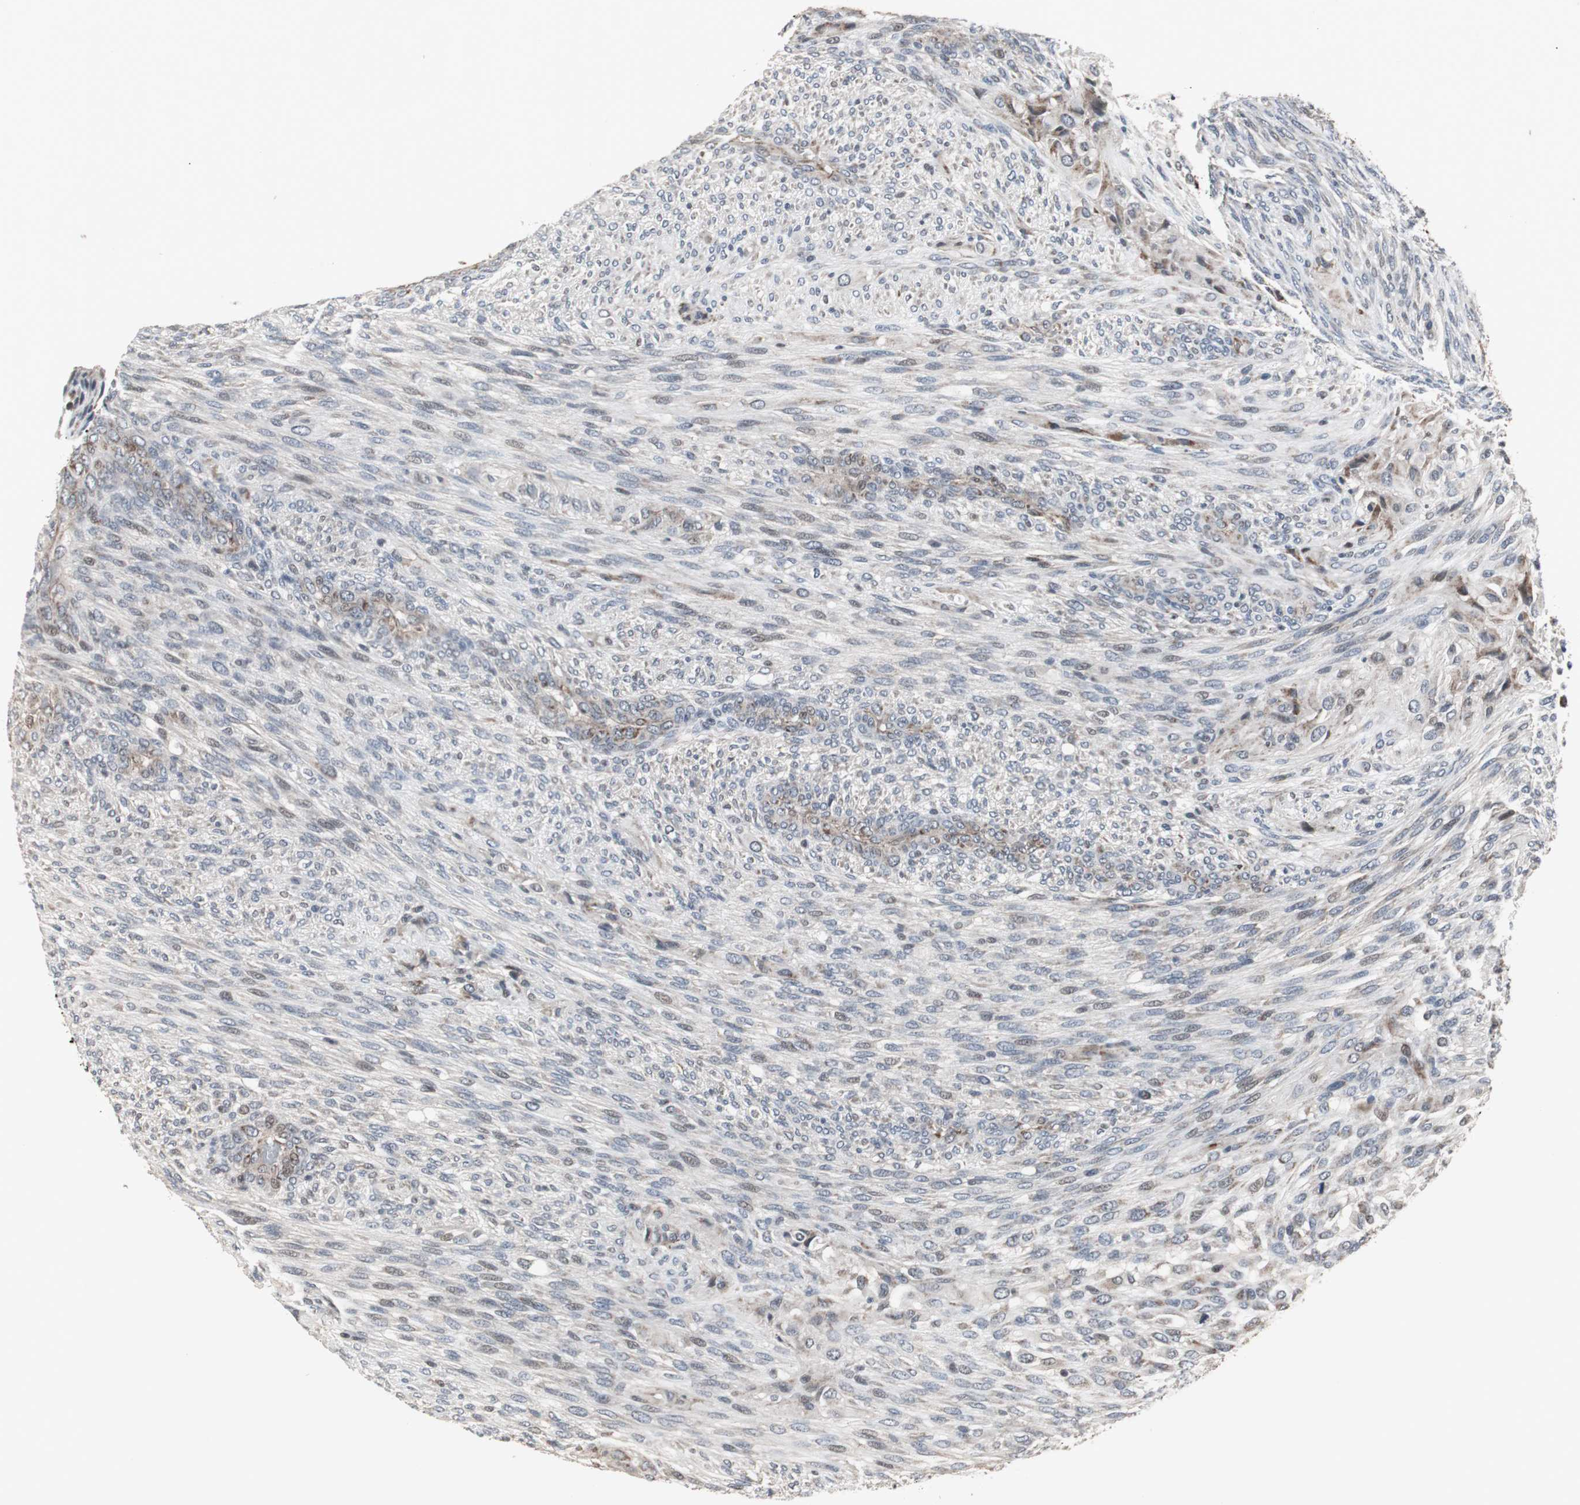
{"staining": {"intensity": "moderate", "quantity": "<25%", "location": "cytoplasmic/membranous"}, "tissue": "glioma", "cell_type": "Tumor cells", "image_type": "cancer", "snomed": [{"axis": "morphology", "description": "Glioma, malignant, High grade"}, {"axis": "topography", "description": "Cerebral cortex"}], "caption": "Glioma stained with a protein marker reveals moderate staining in tumor cells.", "gene": "MRPL40", "patient": {"sex": "female", "age": 55}}